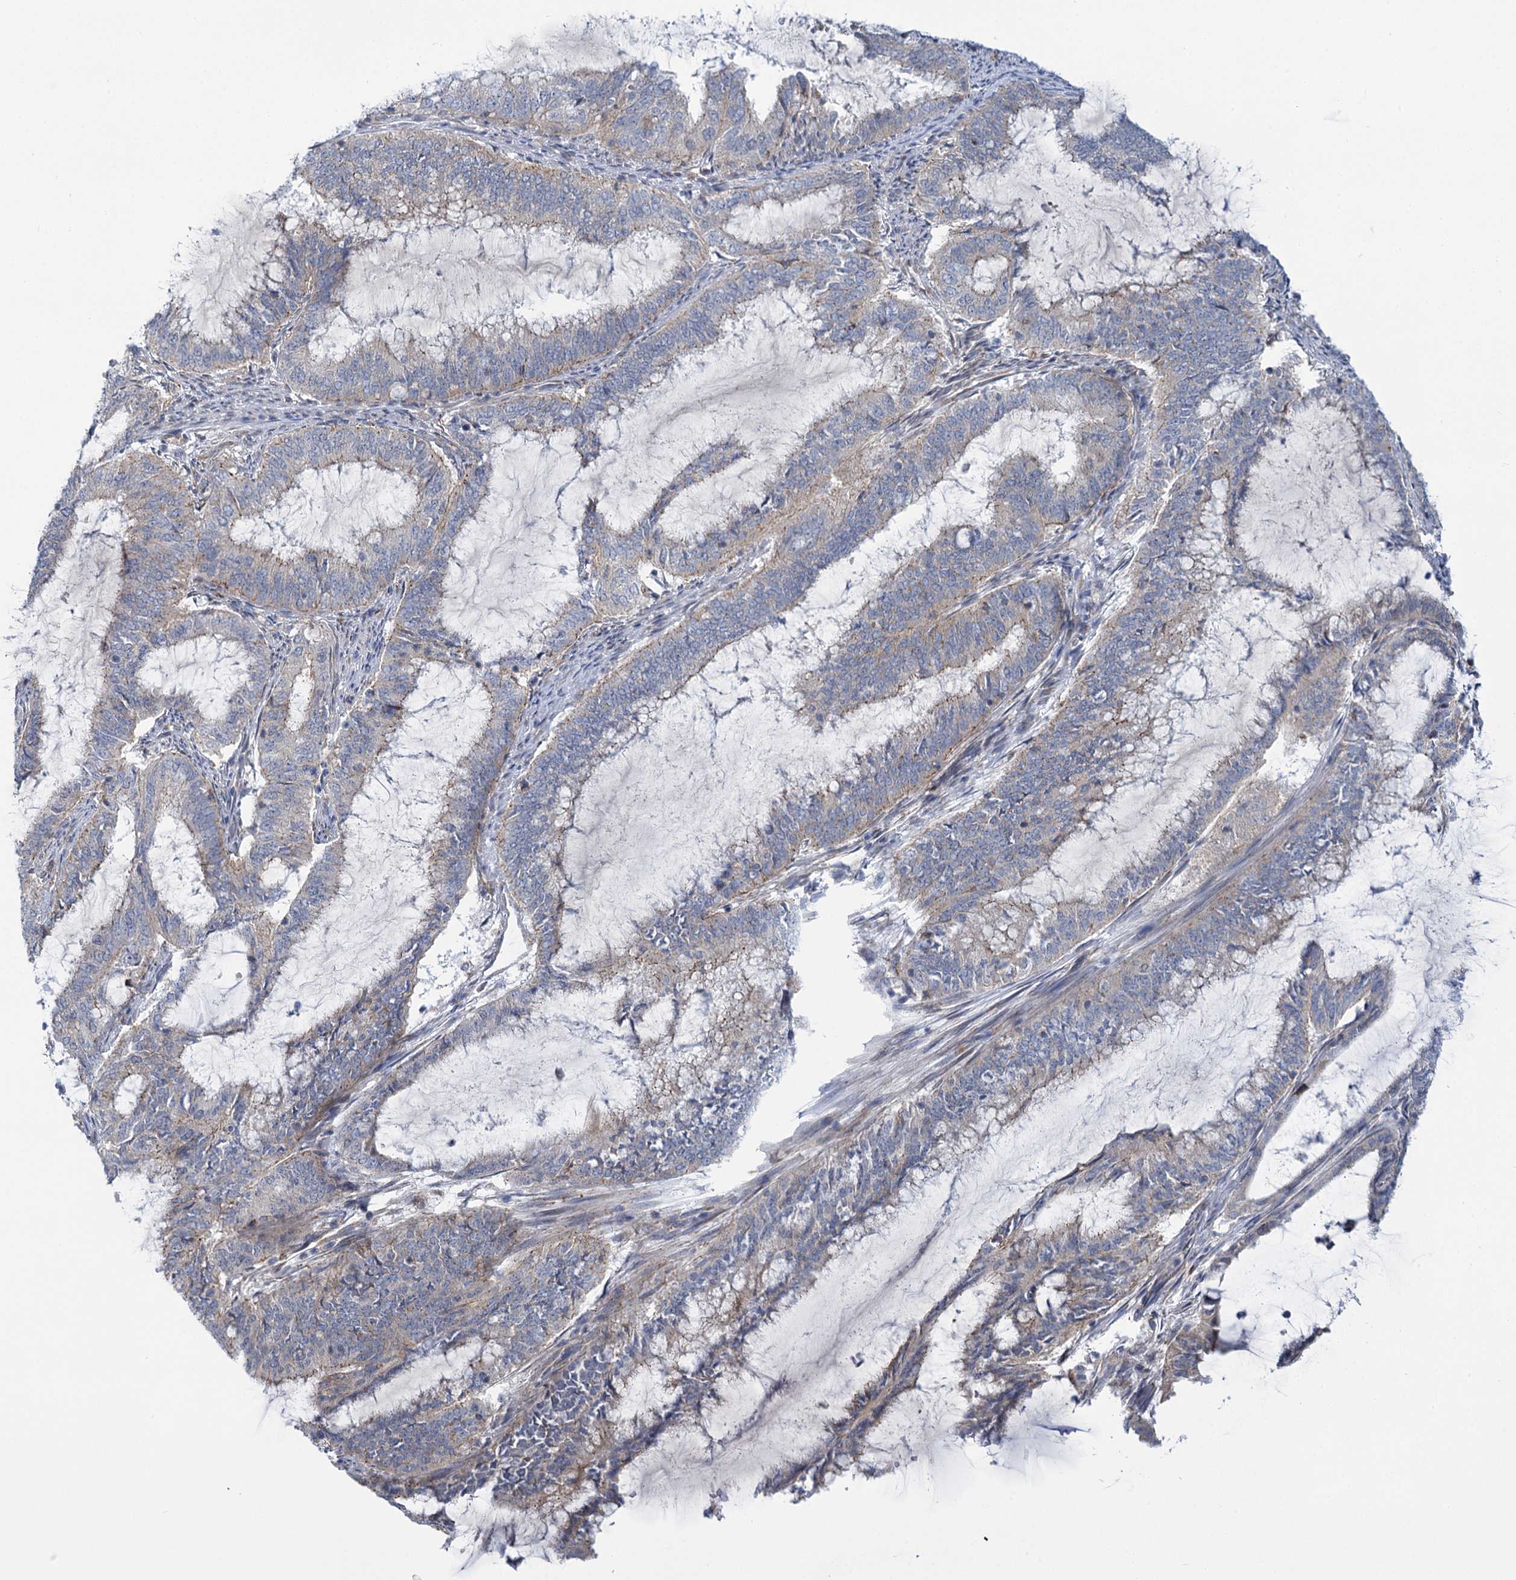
{"staining": {"intensity": "negative", "quantity": "none", "location": "none"}, "tissue": "endometrial cancer", "cell_type": "Tumor cells", "image_type": "cancer", "snomed": [{"axis": "morphology", "description": "Adenocarcinoma, NOS"}, {"axis": "topography", "description": "Endometrium"}], "caption": "Tumor cells show no significant protein positivity in endometrial adenocarcinoma. The staining was performed using DAB (3,3'-diaminobenzidine) to visualize the protein expression in brown, while the nuclei were stained in blue with hematoxylin (Magnification: 20x).", "gene": "MBLAC2", "patient": {"sex": "female", "age": 51}}